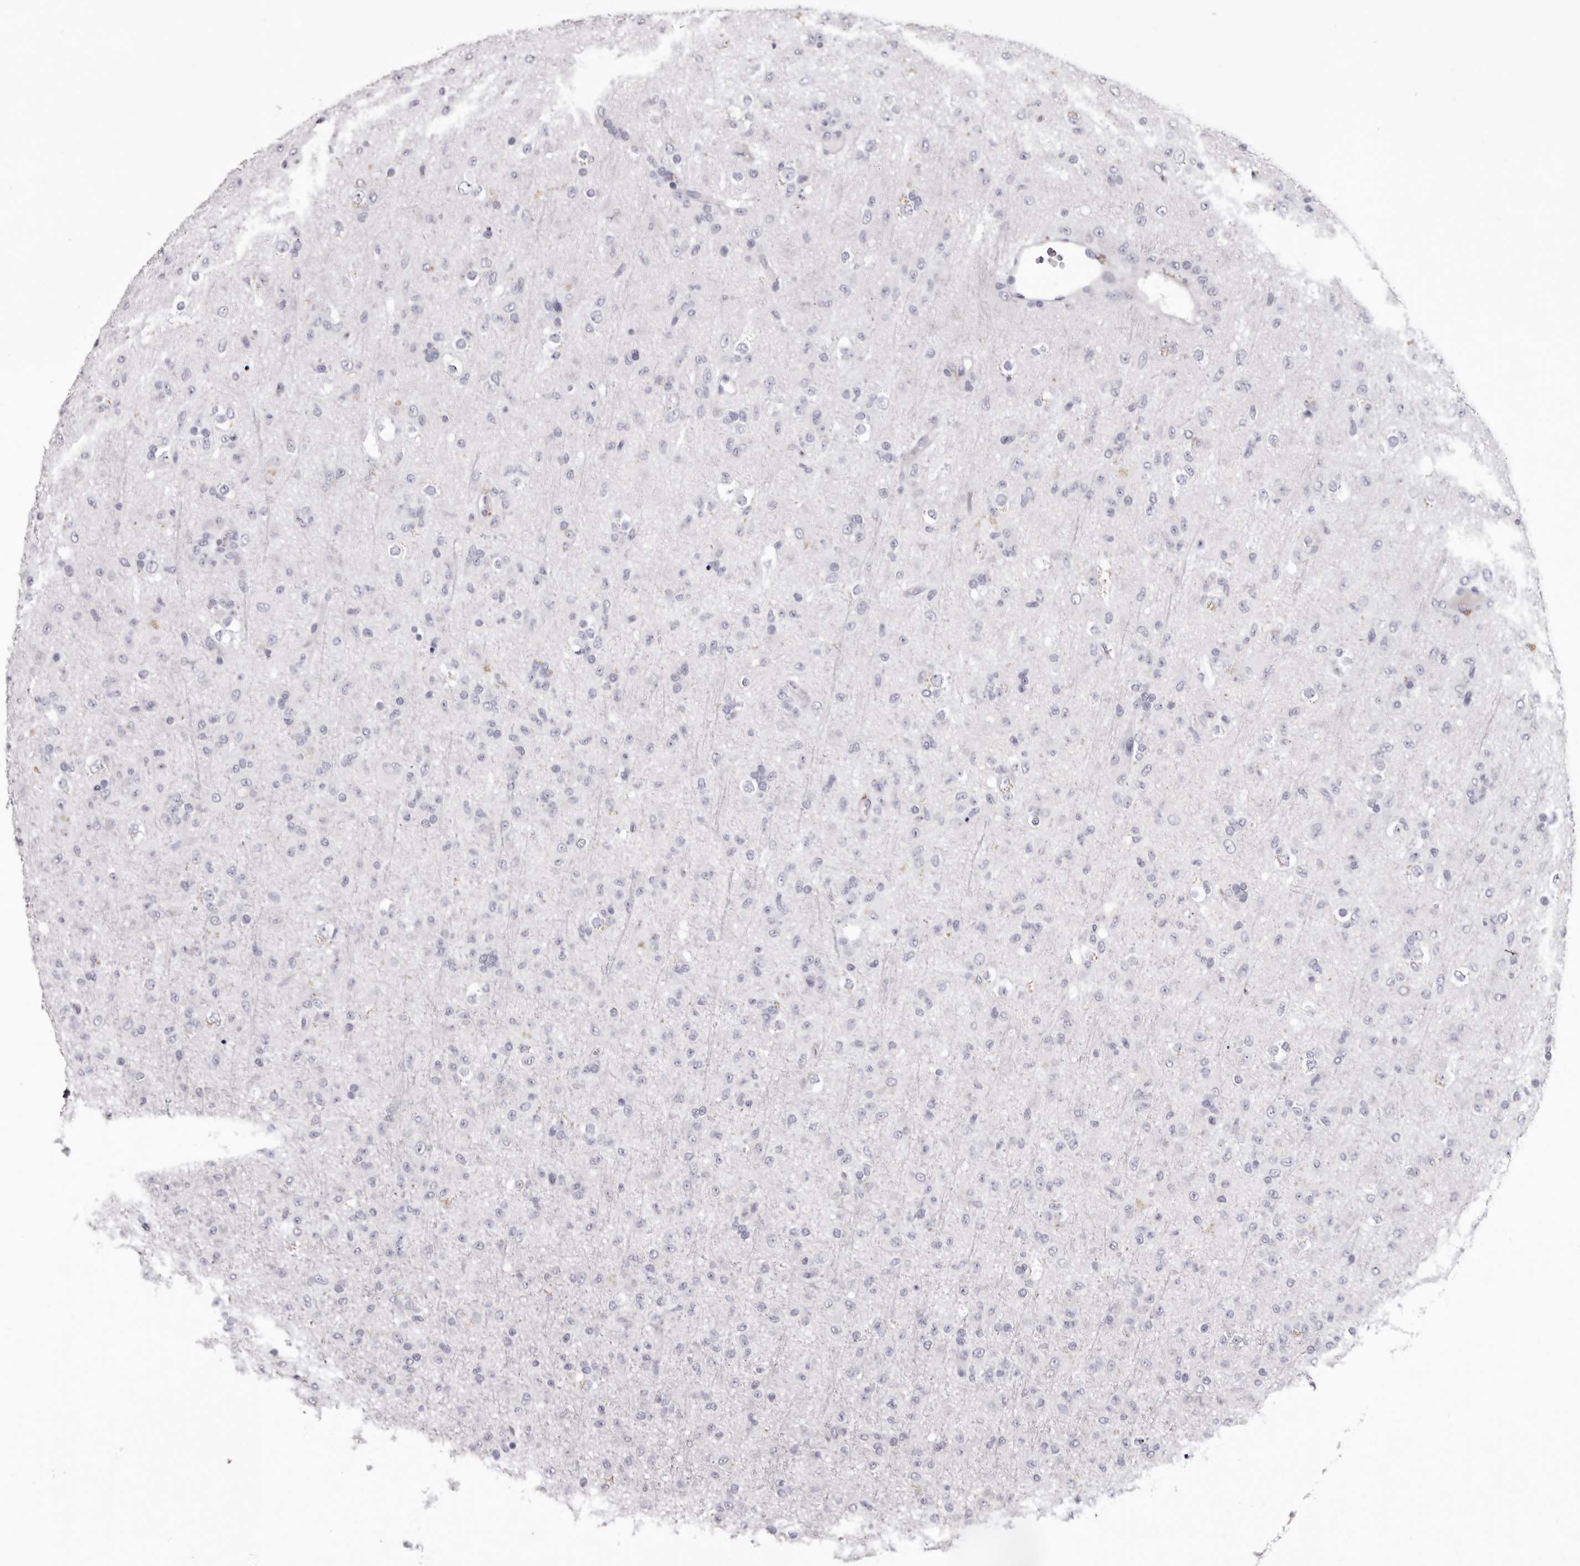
{"staining": {"intensity": "negative", "quantity": "none", "location": "none"}, "tissue": "glioma", "cell_type": "Tumor cells", "image_type": "cancer", "snomed": [{"axis": "morphology", "description": "Glioma, malignant, Low grade"}, {"axis": "topography", "description": "Brain"}], "caption": "This is an immunohistochemistry (IHC) histopathology image of glioma. There is no positivity in tumor cells.", "gene": "CA6", "patient": {"sex": "male", "age": 65}}